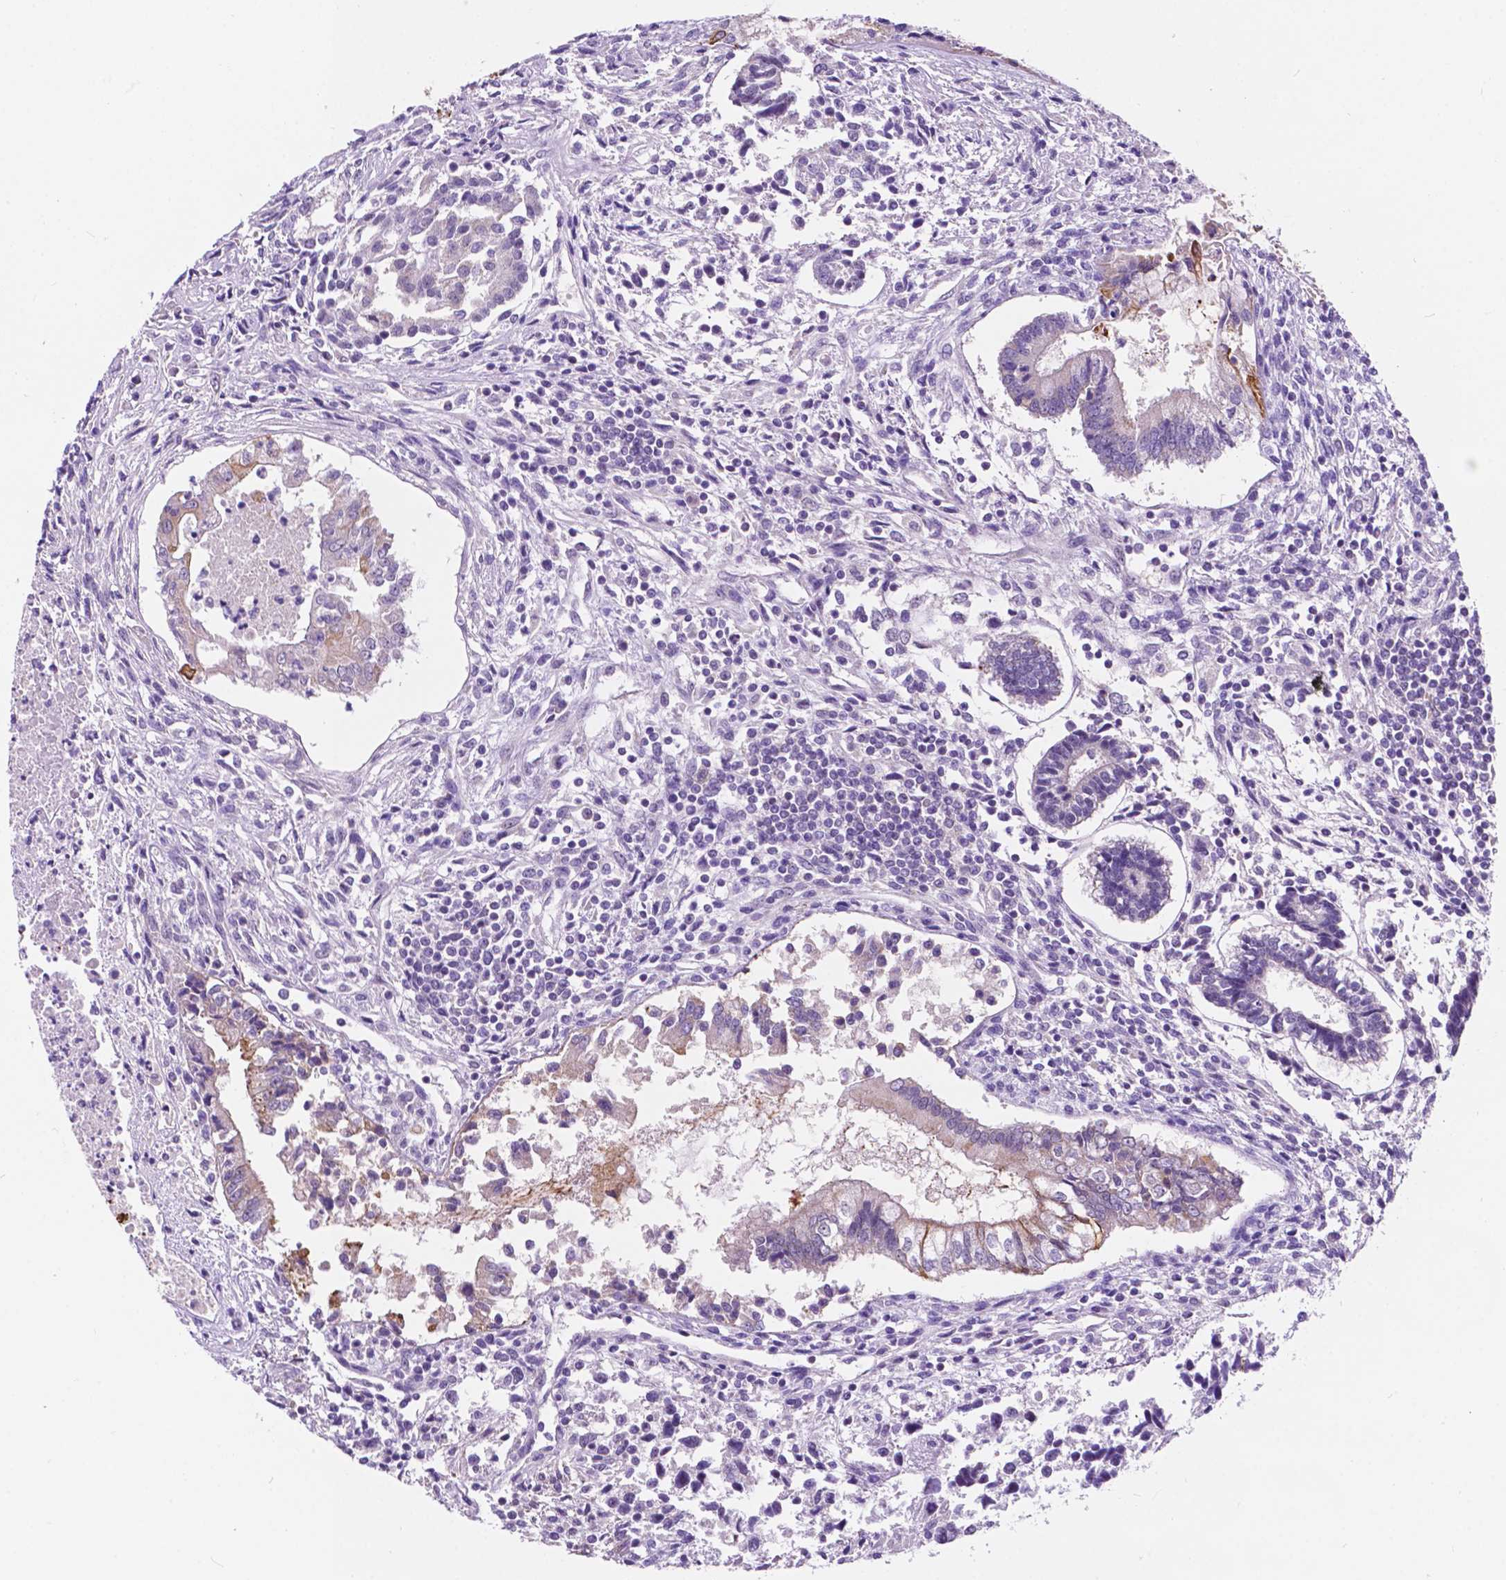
{"staining": {"intensity": "strong", "quantity": "<25%", "location": "cytoplasmic/membranous"}, "tissue": "testis cancer", "cell_type": "Tumor cells", "image_type": "cancer", "snomed": [{"axis": "morphology", "description": "Carcinoma, Embryonal, NOS"}, {"axis": "topography", "description": "Testis"}], "caption": "A micrograph showing strong cytoplasmic/membranous expression in approximately <25% of tumor cells in testis cancer (embryonal carcinoma), as visualized by brown immunohistochemical staining.", "gene": "TRPV5", "patient": {"sex": "male", "age": 37}}